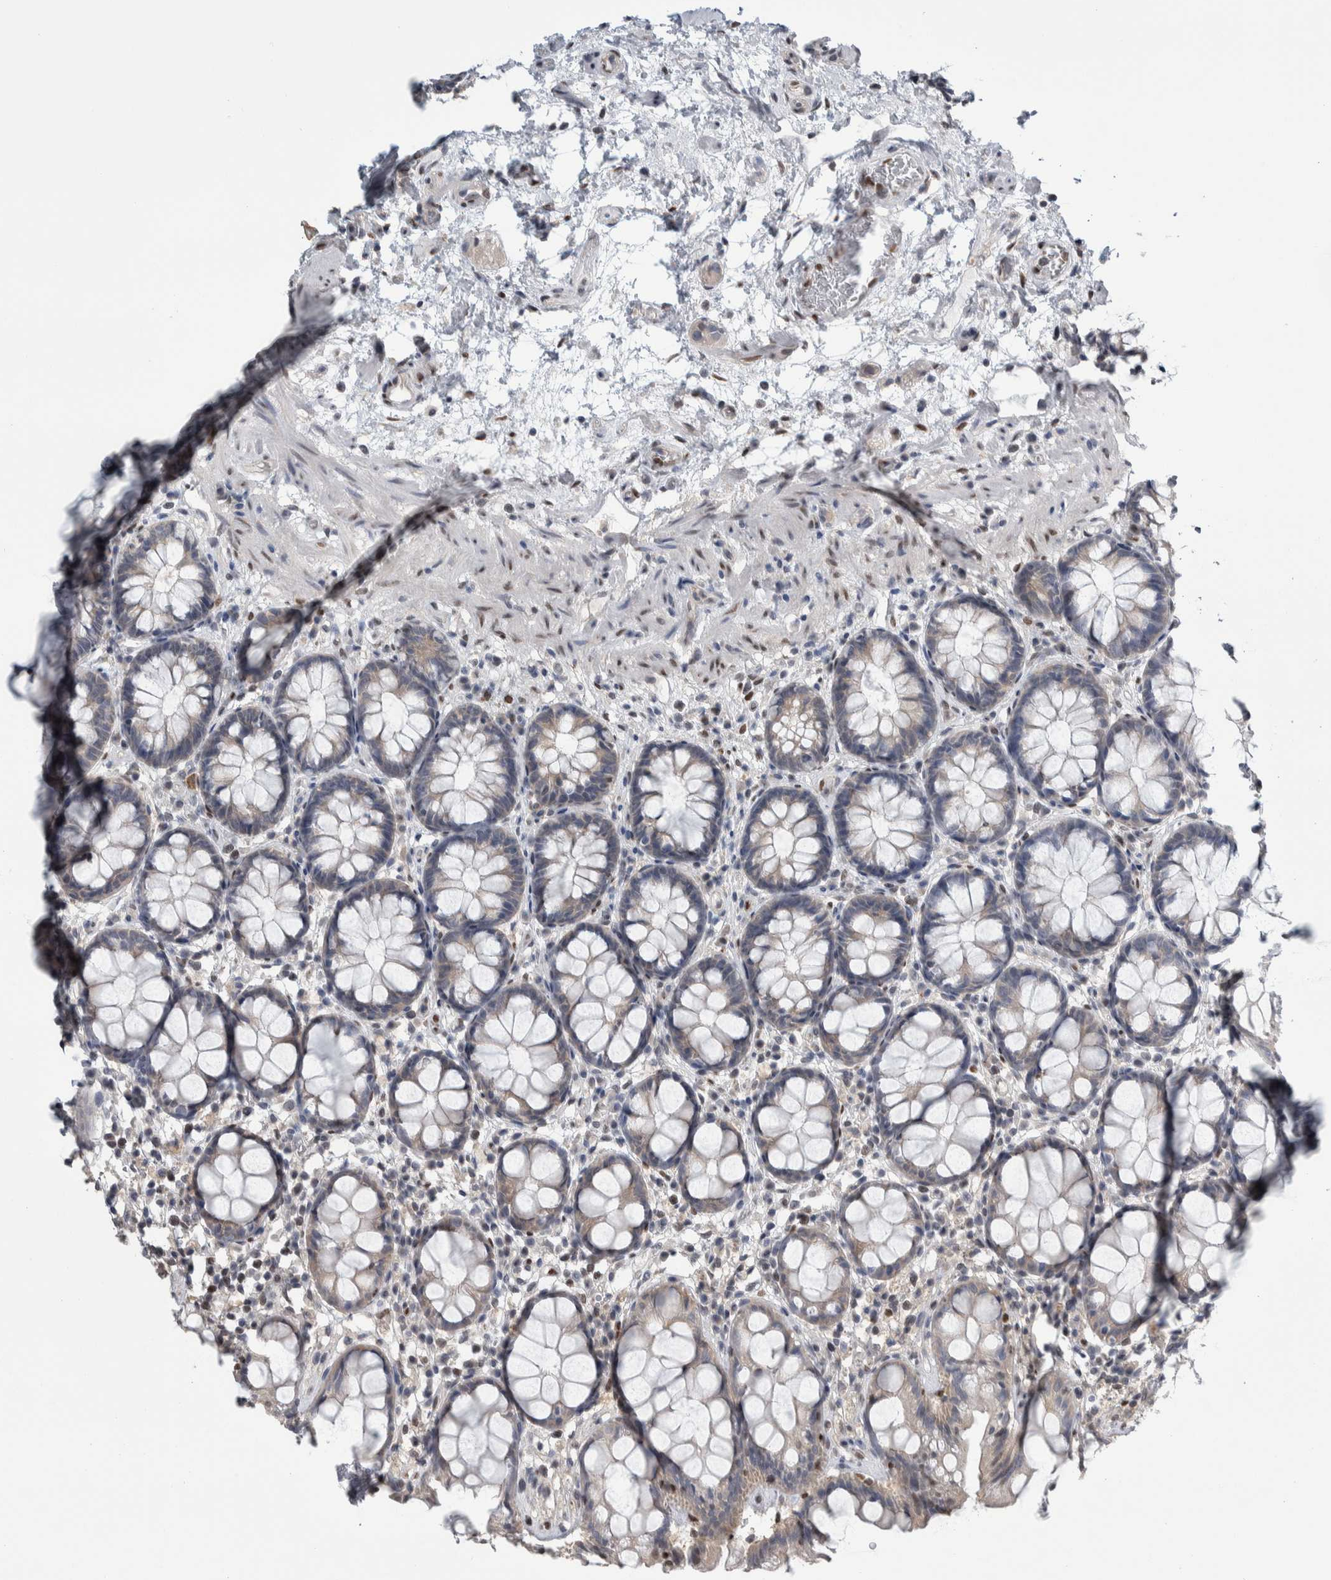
{"staining": {"intensity": "weak", "quantity": "25%-75%", "location": "cytoplasmic/membranous"}, "tissue": "rectum", "cell_type": "Glandular cells", "image_type": "normal", "snomed": [{"axis": "morphology", "description": "Normal tissue, NOS"}, {"axis": "topography", "description": "Rectum"}], "caption": "The histopathology image shows staining of unremarkable rectum, revealing weak cytoplasmic/membranous protein positivity (brown color) within glandular cells.", "gene": "TAX1BP1", "patient": {"sex": "male", "age": 64}}